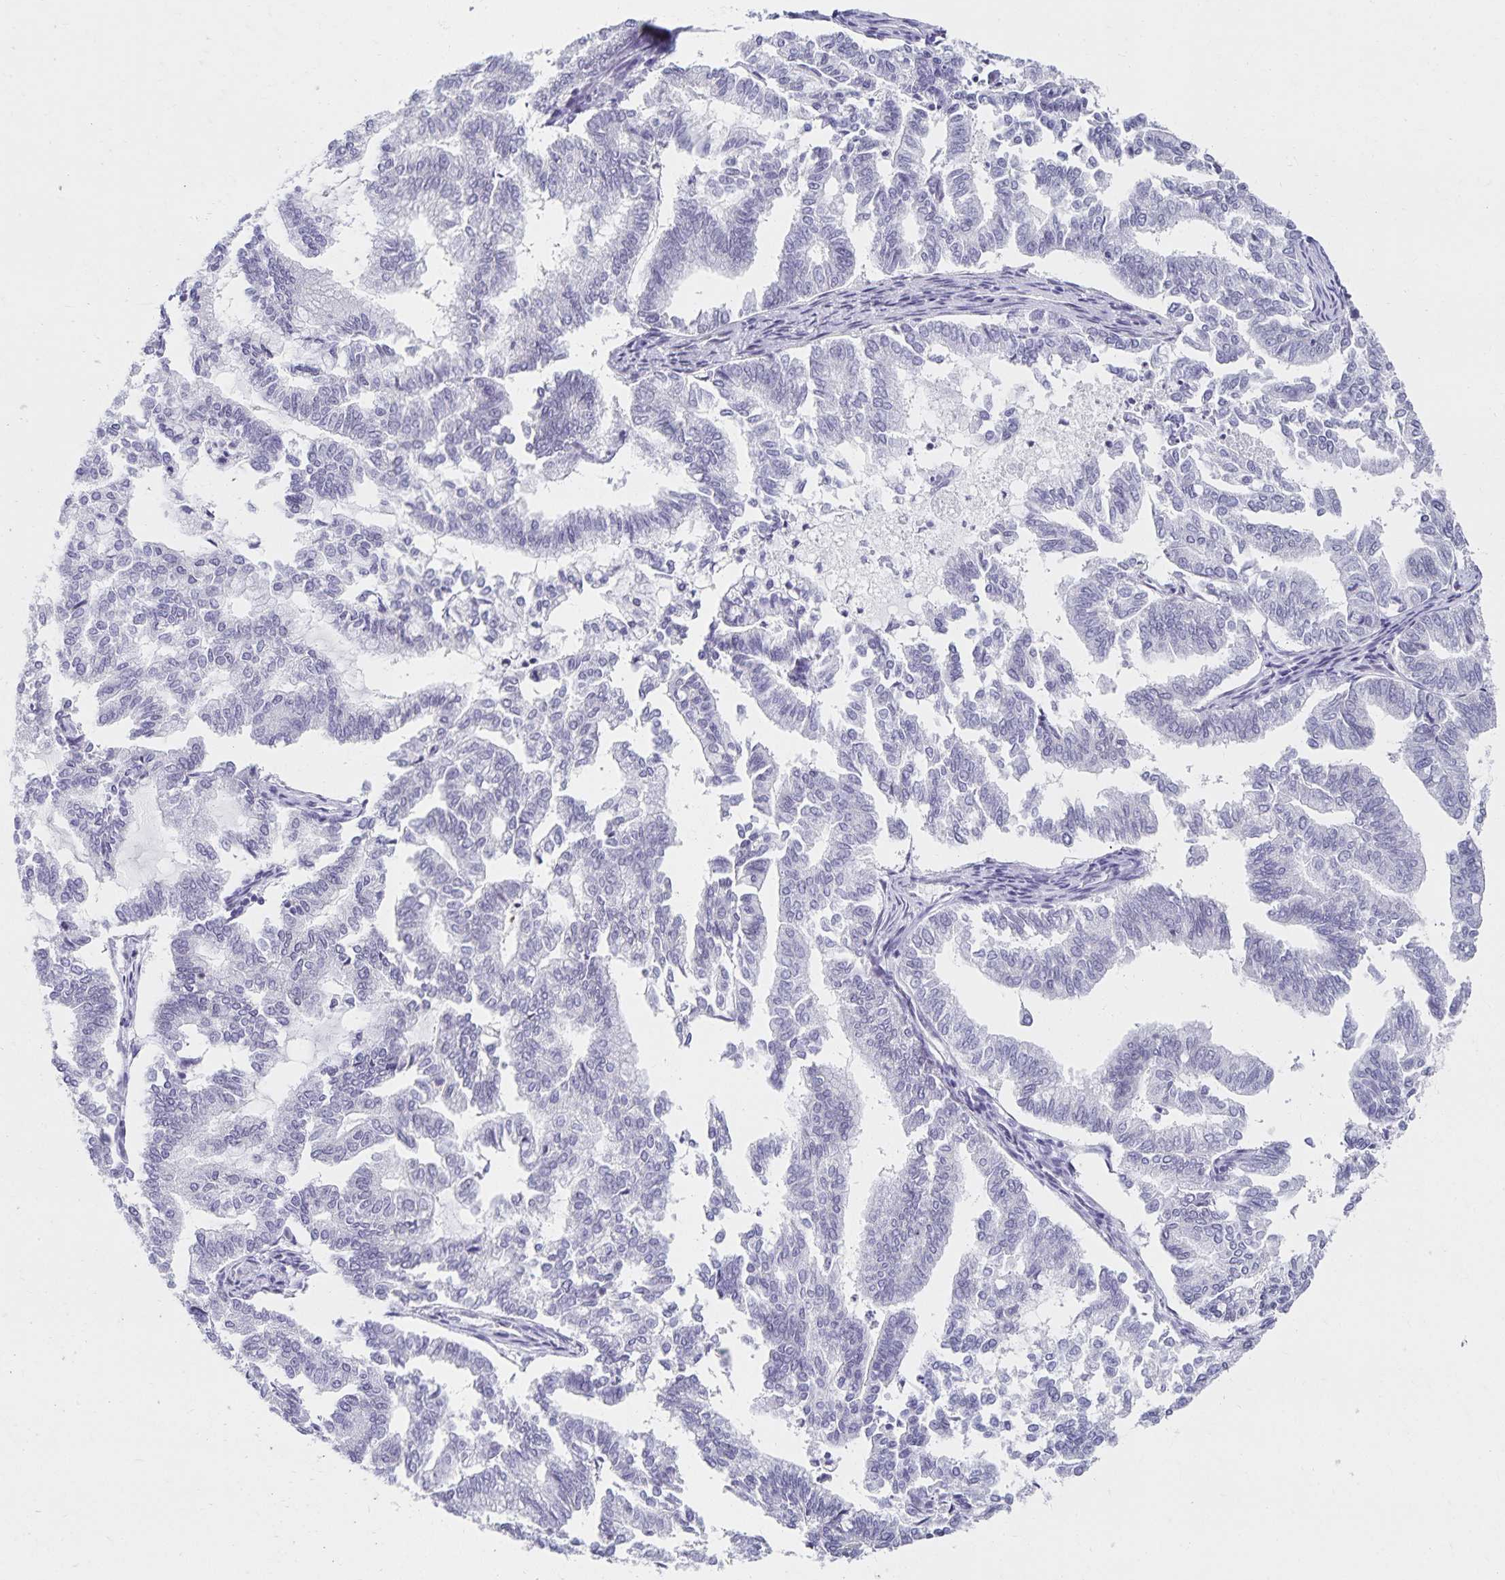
{"staining": {"intensity": "negative", "quantity": "none", "location": "none"}, "tissue": "endometrial cancer", "cell_type": "Tumor cells", "image_type": "cancer", "snomed": [{"axis": "morphology", "description": "Adenocarcinoma, NOS"}, {"axis": "topography", "description": "Endometrium"}], "caption": "Histopathology image shows no significant protein staining in tumor cells of endometrial cancer (adenocarcinoma).", "gene": "C20orf85", "patient": {"sex": "female", "age": 79}}